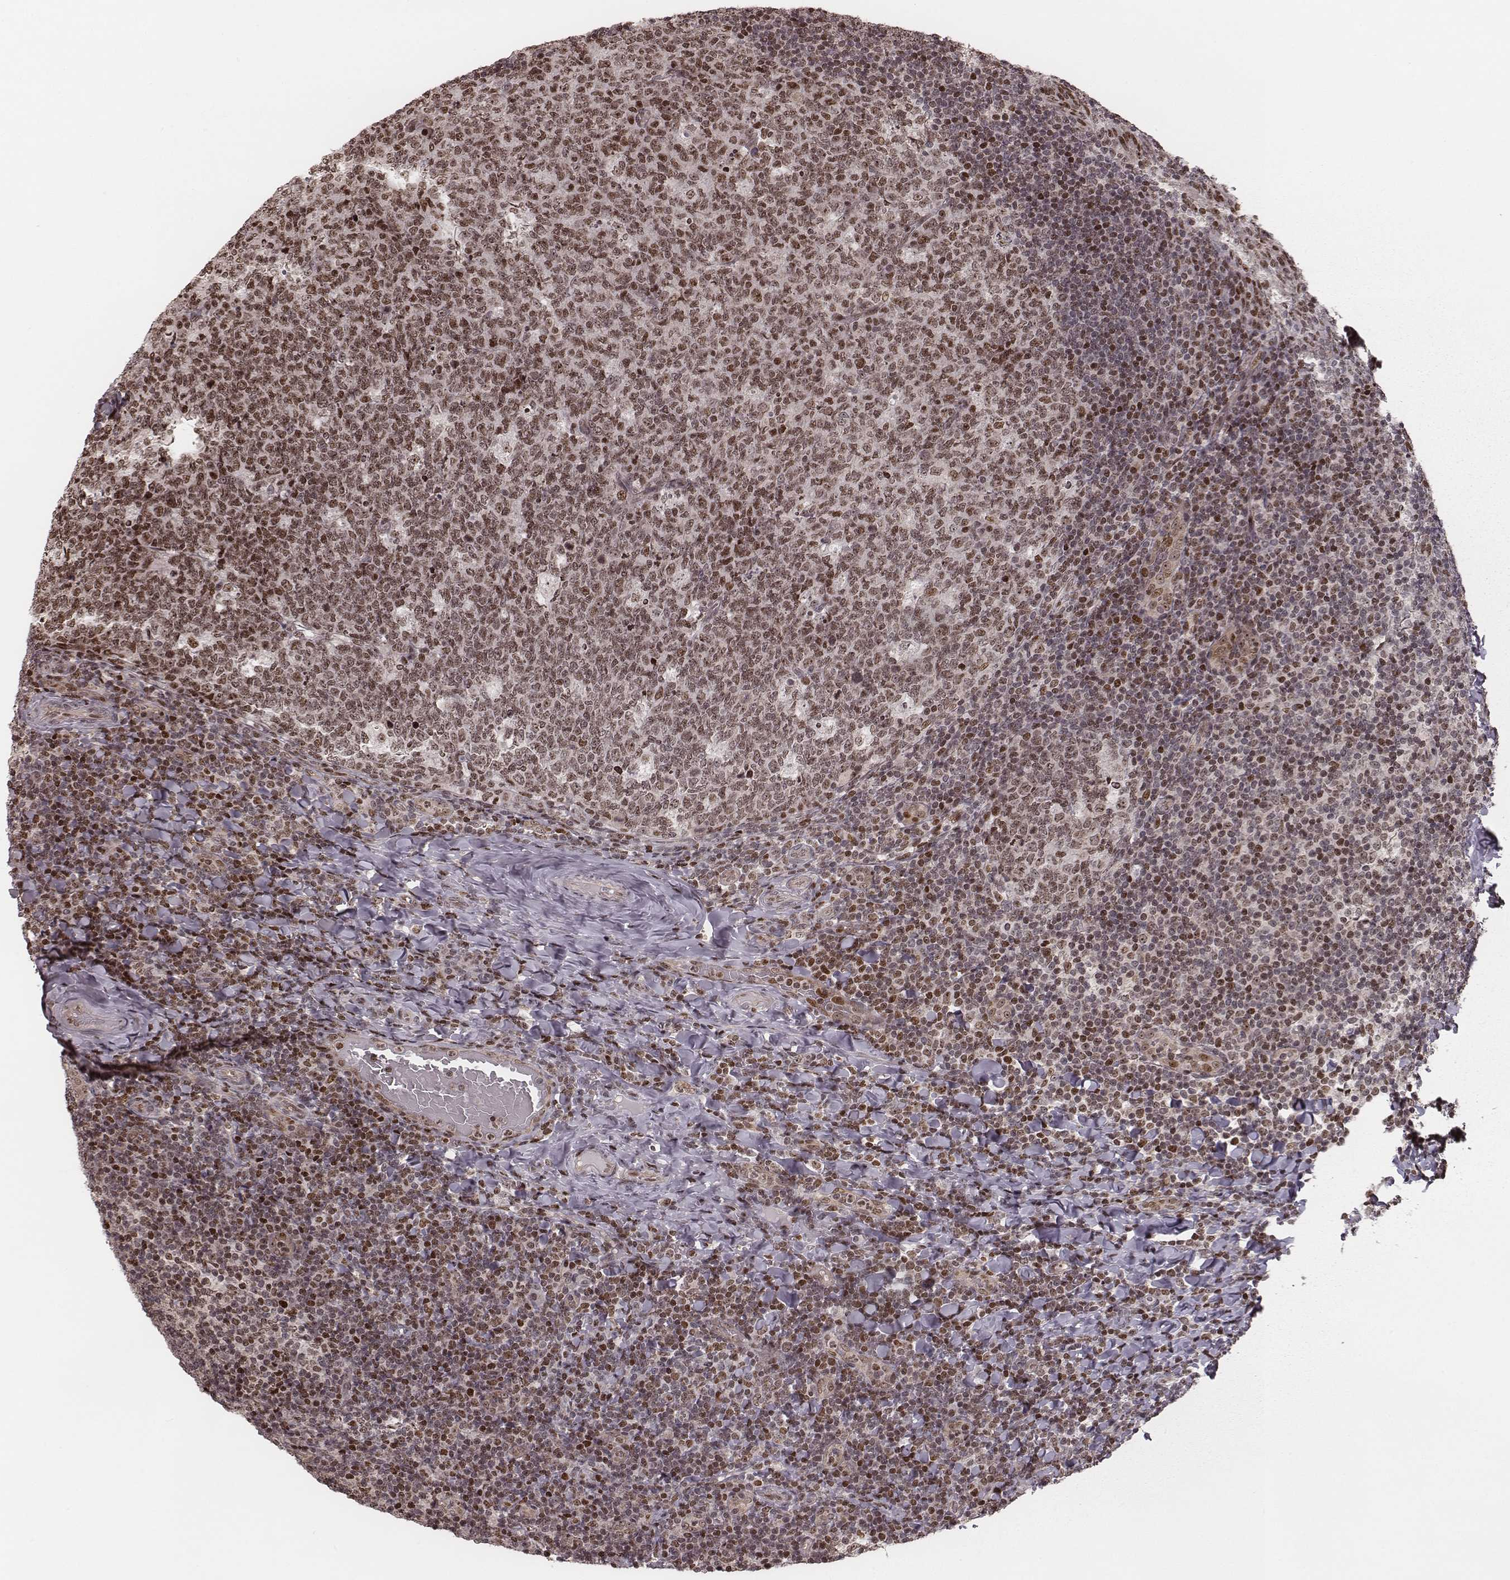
{"staining": {"intensity": "moderate", "quantity": "25%-75%", "location": "nuclear"}, "tissue": "tonsil", "cell_type": "Germinal center cells", "image_type": "normal", "snomed": [{"axis": "morphology", "description": "Normal tissue, NOS"}, {"axis": "topography", "description": "Tonsil"}], "caption": "A photomicrograph of tonsil stained for a protein exhibits moderate nuclear brown staining in germinal center cells.", "gene": "VRK3", "patient": {"sex": "male", "age": 17}}